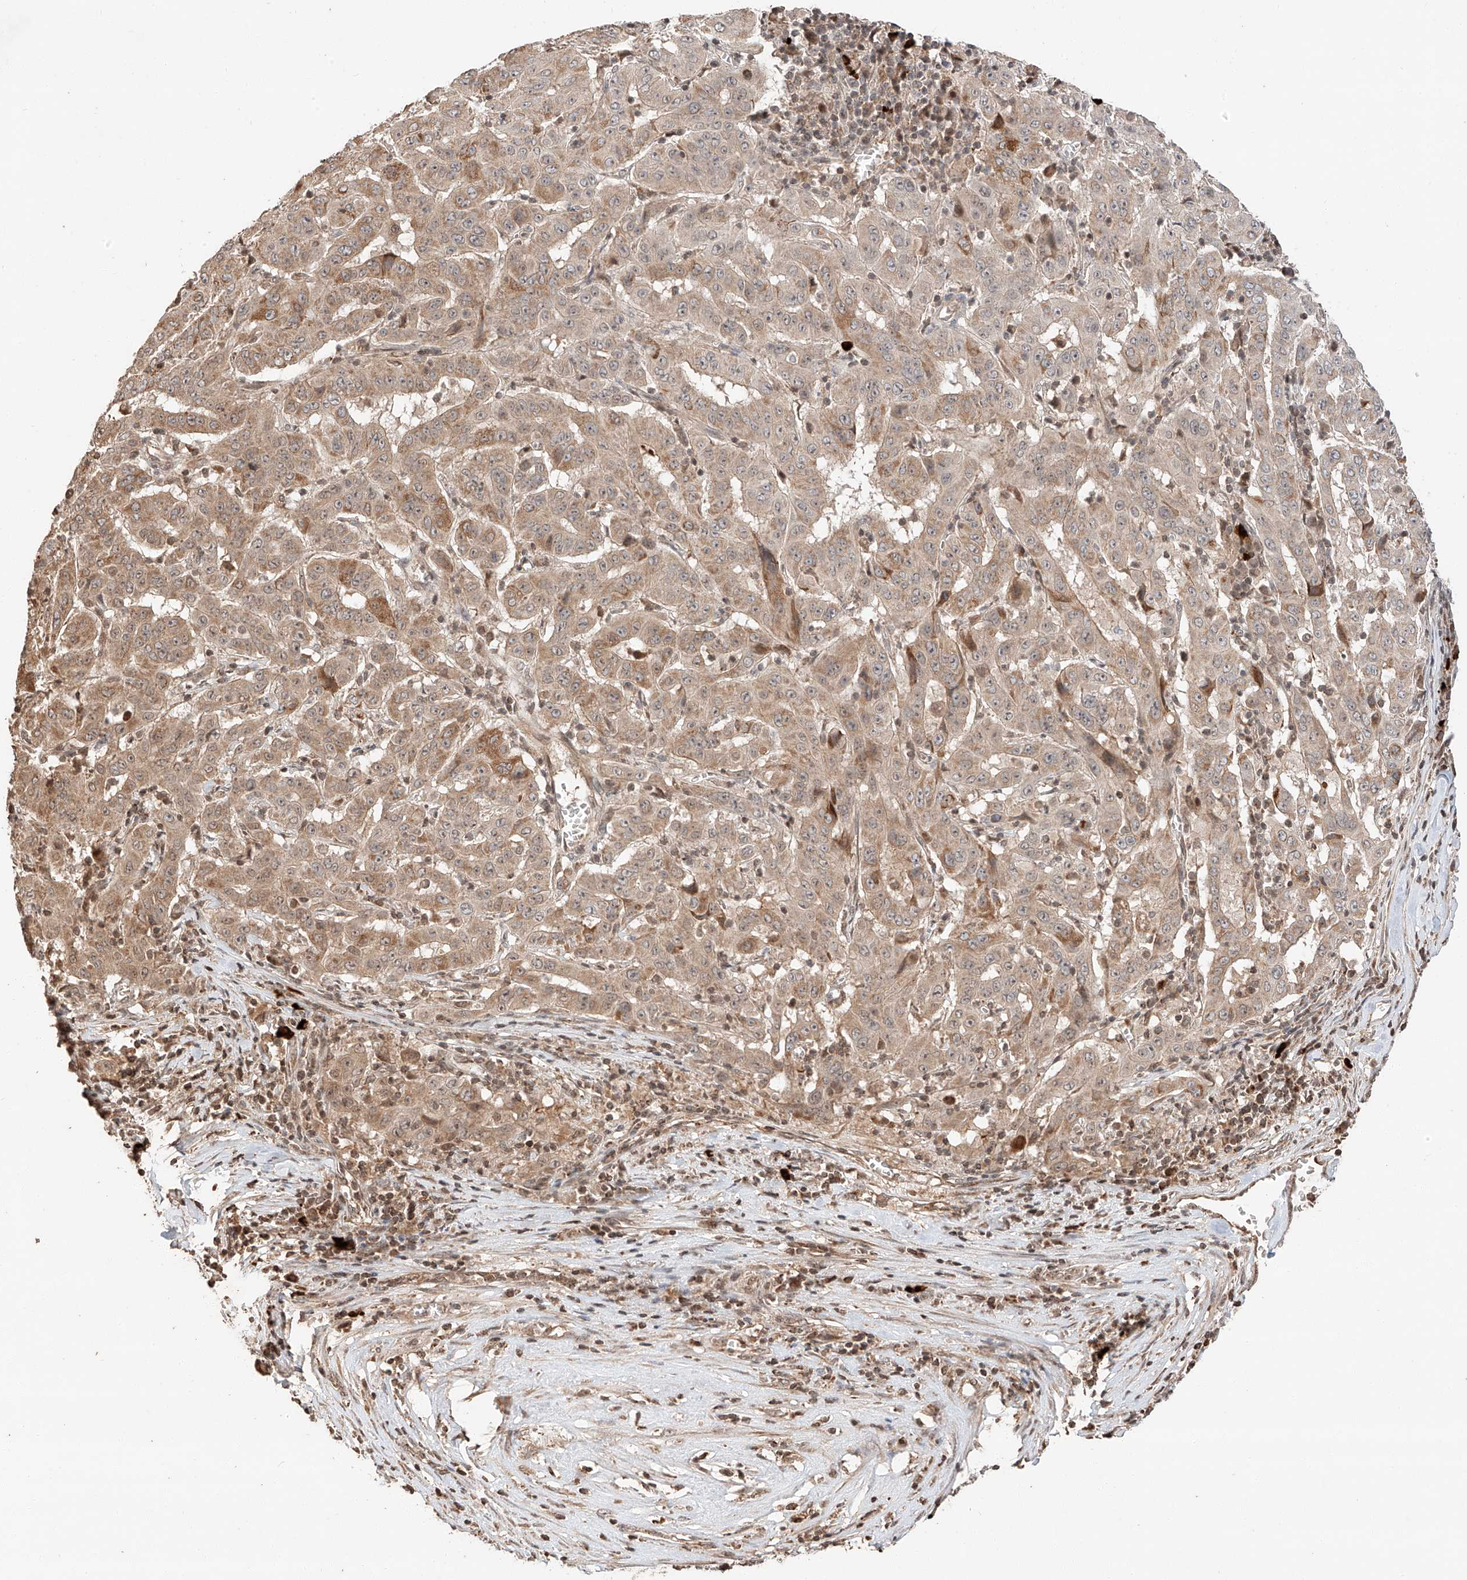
{"staining": {"intensity": "moderate", "quantity": "25%-75%", "location": "cytoplasmic/membranous"}, "tissue": "pancreatic cancer", "cell_type": "Tumor cells", "image_type": "cancer", "snomed": [{"axis": "morphology", "description": "Adenocarcinoma, NOS"}, {"axis": "topography", "description": "Pancreas"}], "caption": "Protein expression analysis of human pancreatic adenocarcinoma reveals moderate cytoplasmic/membranous expression in approximately 25%-75% of tumor cells. Immunohistochemistry (ihc) stains the protein of interest in brown and the nuclei are stained blue.", "gene": "ARHGAP33", "patient": {"sex": "male", "age": 63}}